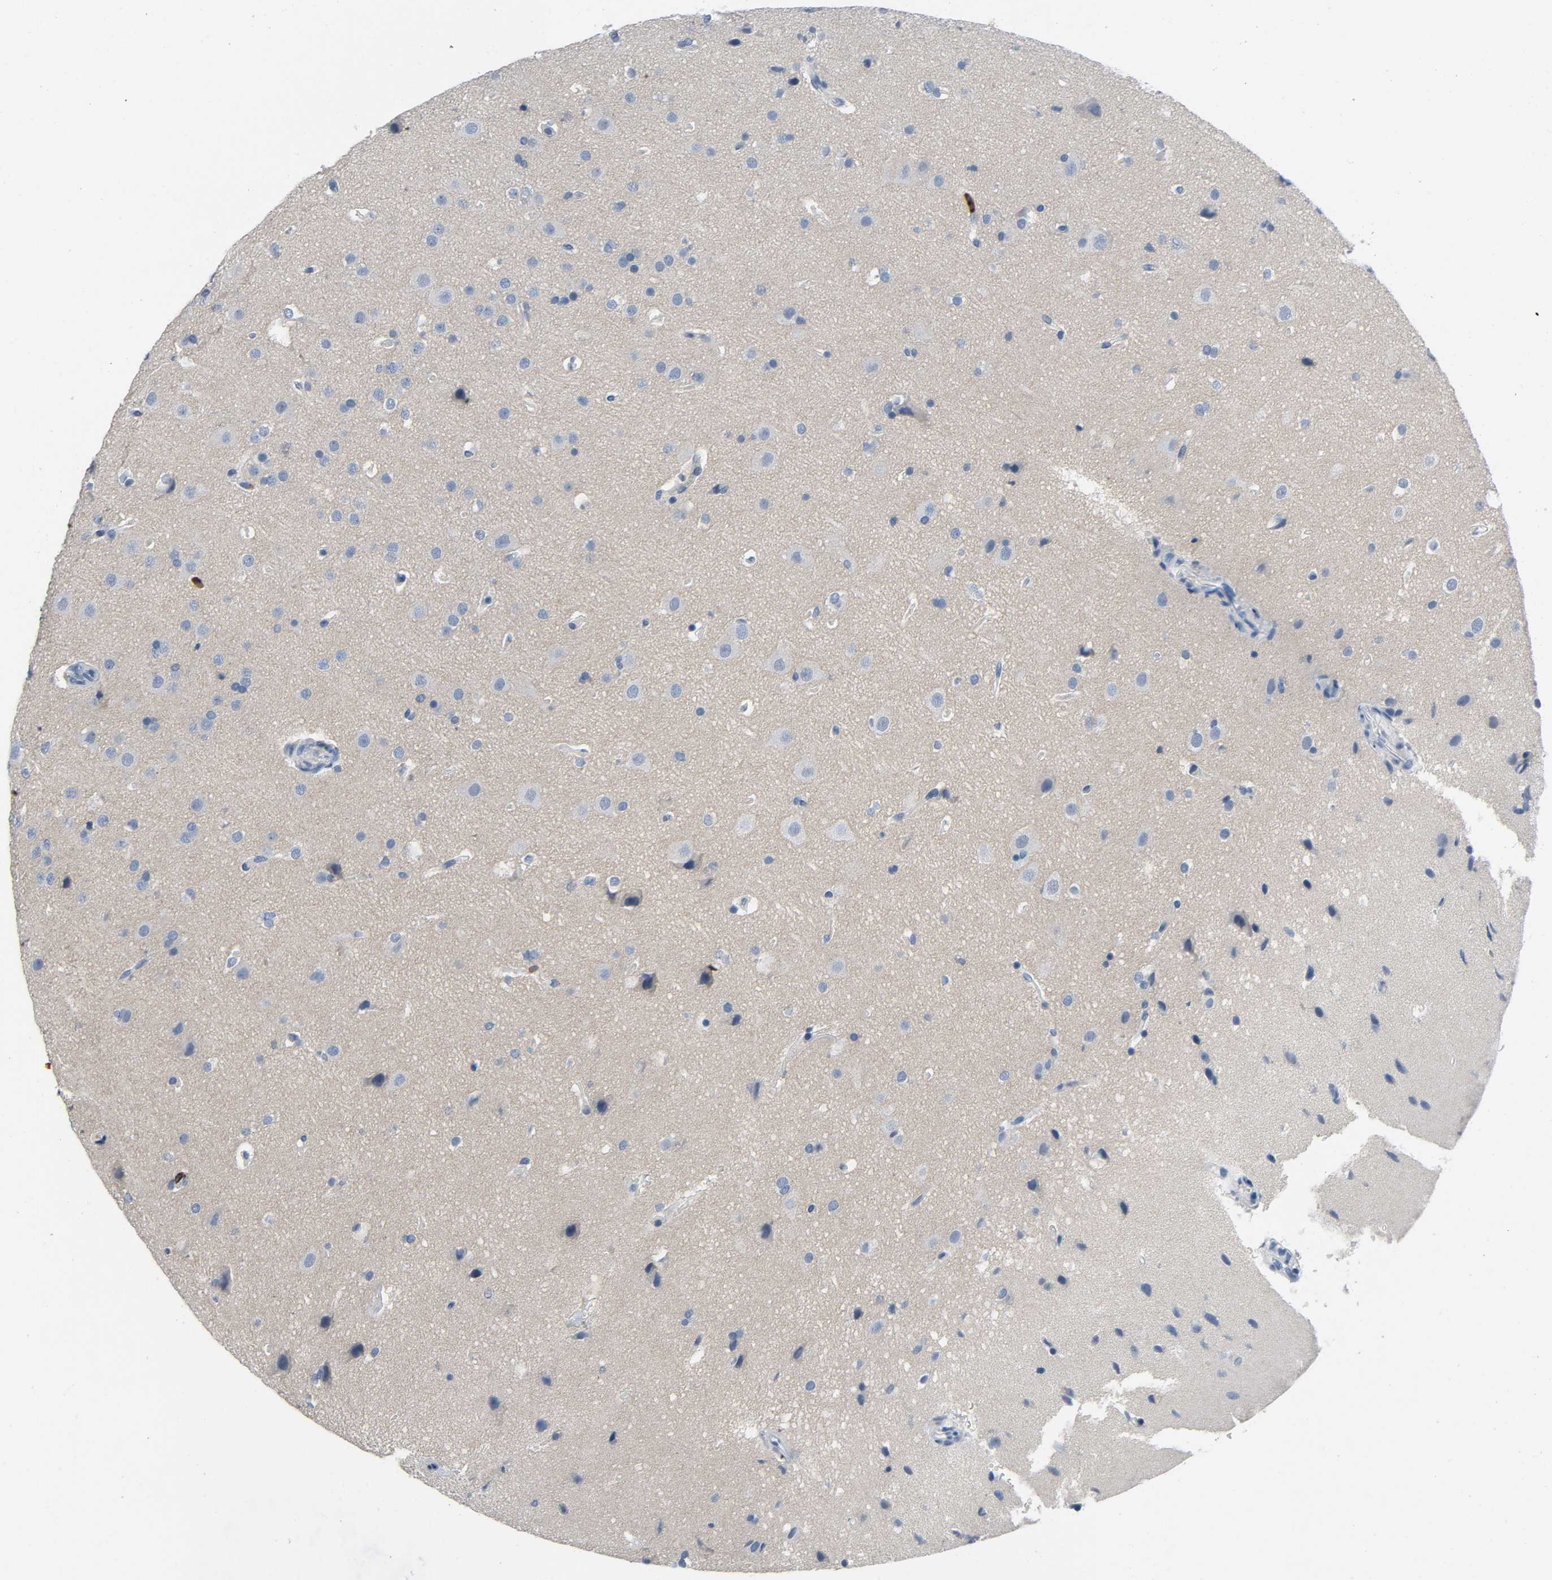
{"staining": {"intensity": "negative", "quantity": "none", "location": "none"}, "tissue": "glioma", "cell_type": "Tumor cells", "image_type": "cancer", "snomed": [{"axis": "morphology", "description": "Glioma, malignant, Low grade"}, {"axis": "topography", "description": "Cerebral cortex"}], "caption": "This is an immunohistochemistry (IHC) image of human malignant glioma (low-grade). There is no staining in tumor cells.", "gene": "LCK", "patient": {"sex": "female", "age": 47}}